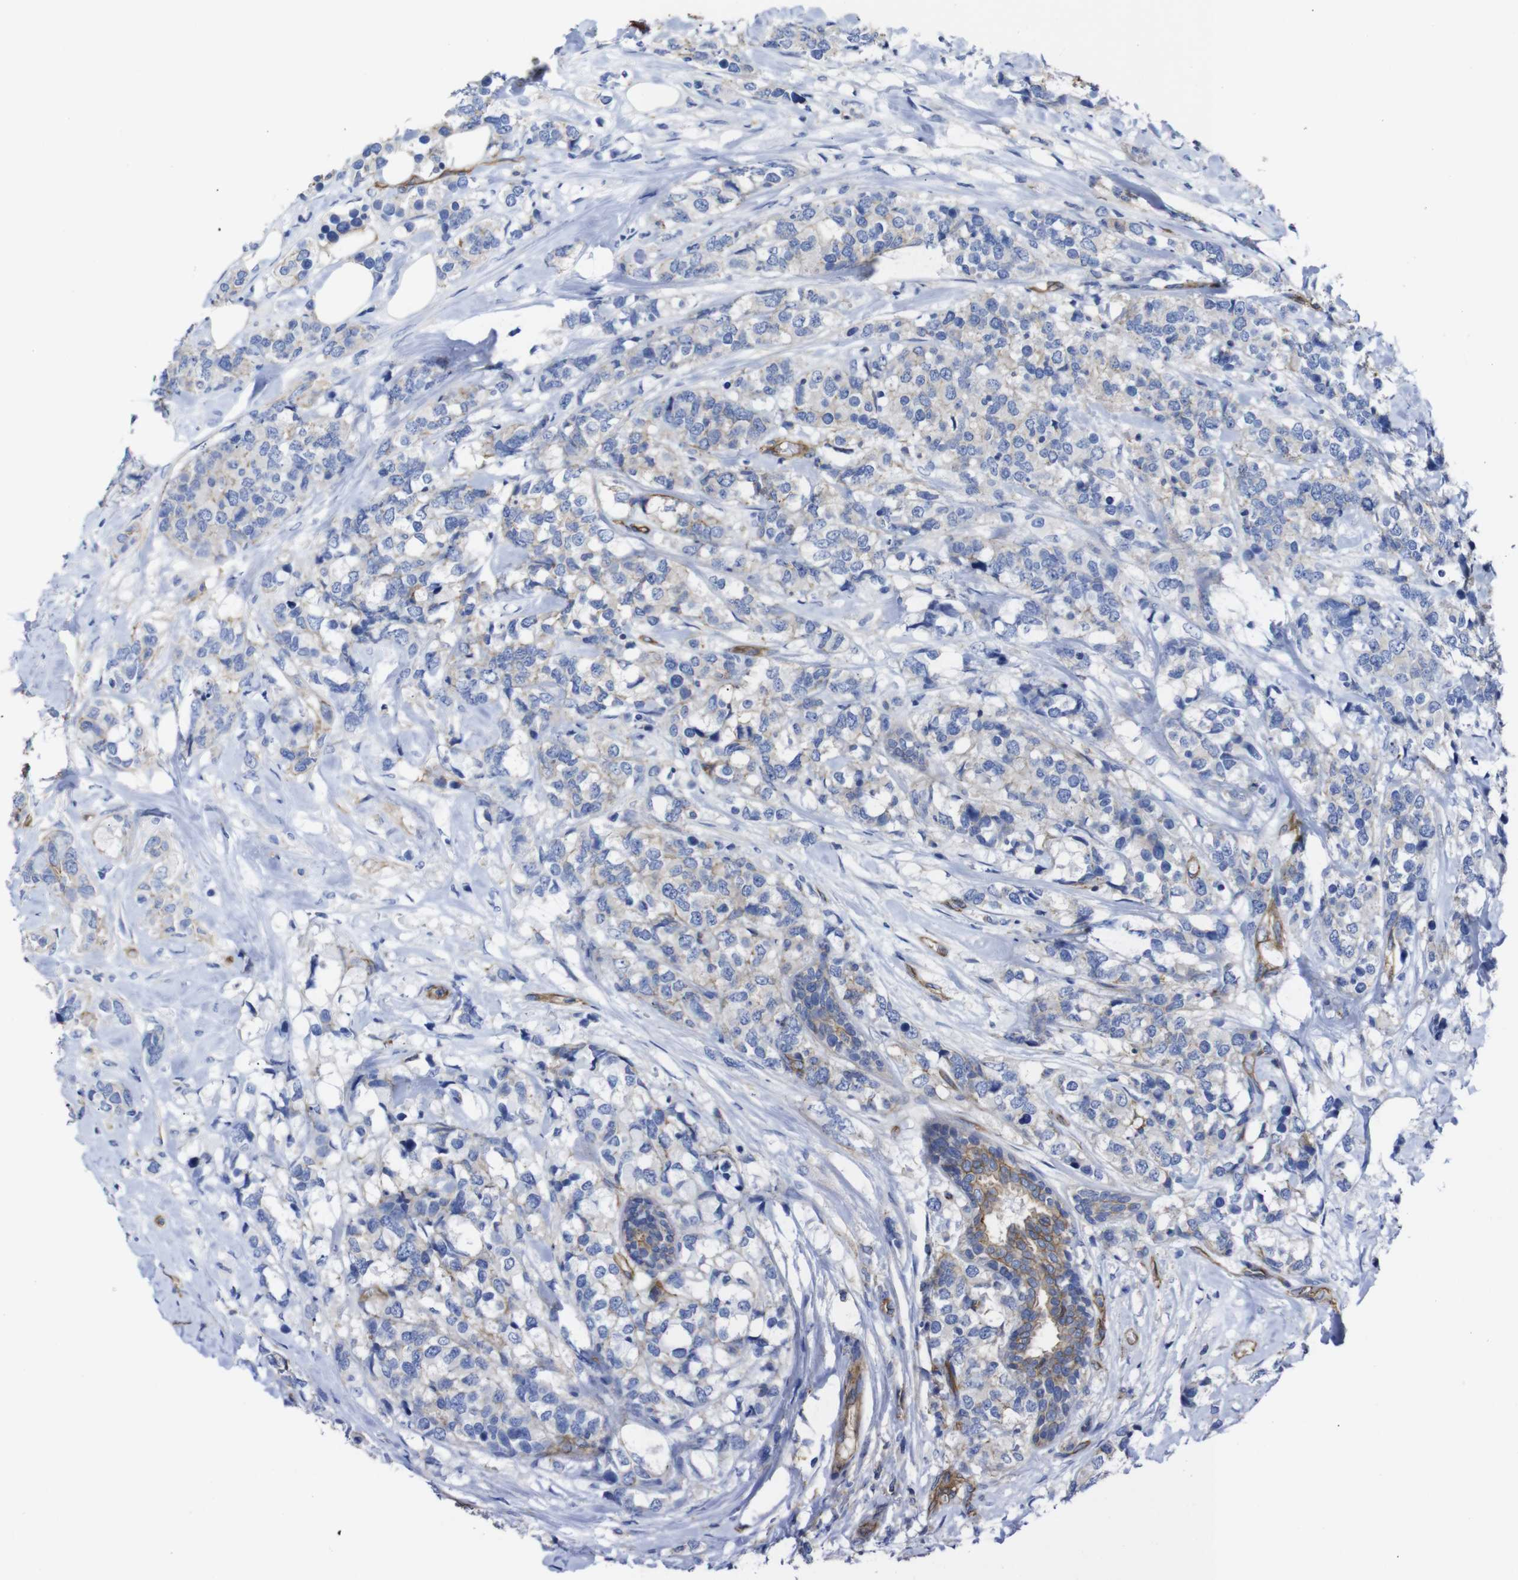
{"staining": {"intensity": "negative", "quantity": "none", "location": "none"}, "tissue": "breast cancer", "cell_type": "Tumor cells", "image_type": "cancer", "snomed": [{"axis": "morphology", "description": "Lobular carcinoma"}, {"axis": "topography", "description": "Breast"}], "caption": "This is an IHC image of human lobular carcinoma (breast). There is no staining in tumor cells.", "gene": "SPTBN1", "patient": {"sex": "female", "age": 59}}